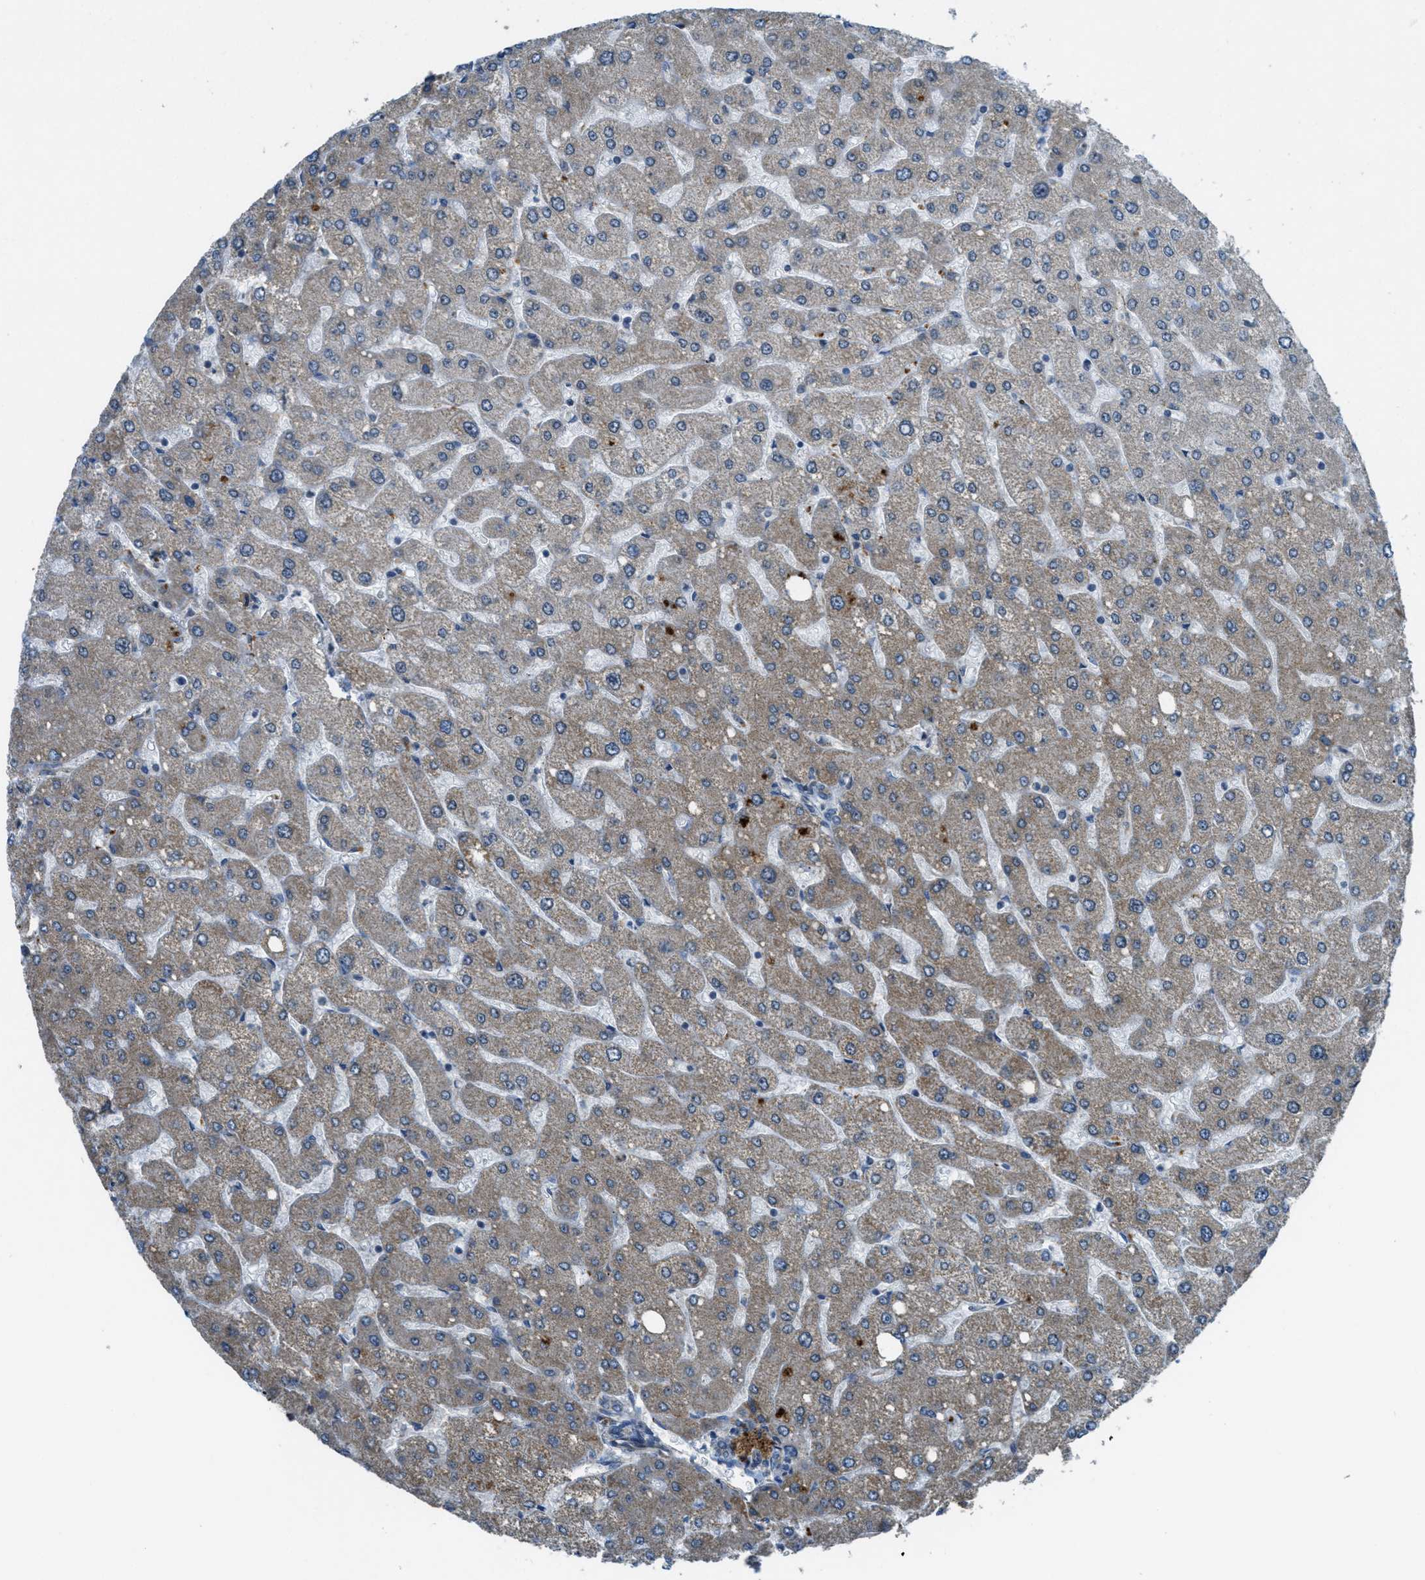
{"staining": {"intensity": "negative", "quantity": "none", "location": "none"}, "tissue": "liver", "cell_type": "Cholangiocytes", "image_type": "normal", "snomed": [{"axis": "morphology", "description": "Normal tissue, NOS"}, {"axis": "topography", "description": "Liver"}], "caption": "Unremarkable liver was stained to show a protein in brown. There is no significant positivity in cholangiocytes. (Brightfield microscopy of DAB (3,3'-diaminobenzidine) IHC at high magnification).", "gene": "VEZT", "patient": {"sex": "male", "age": 55}}